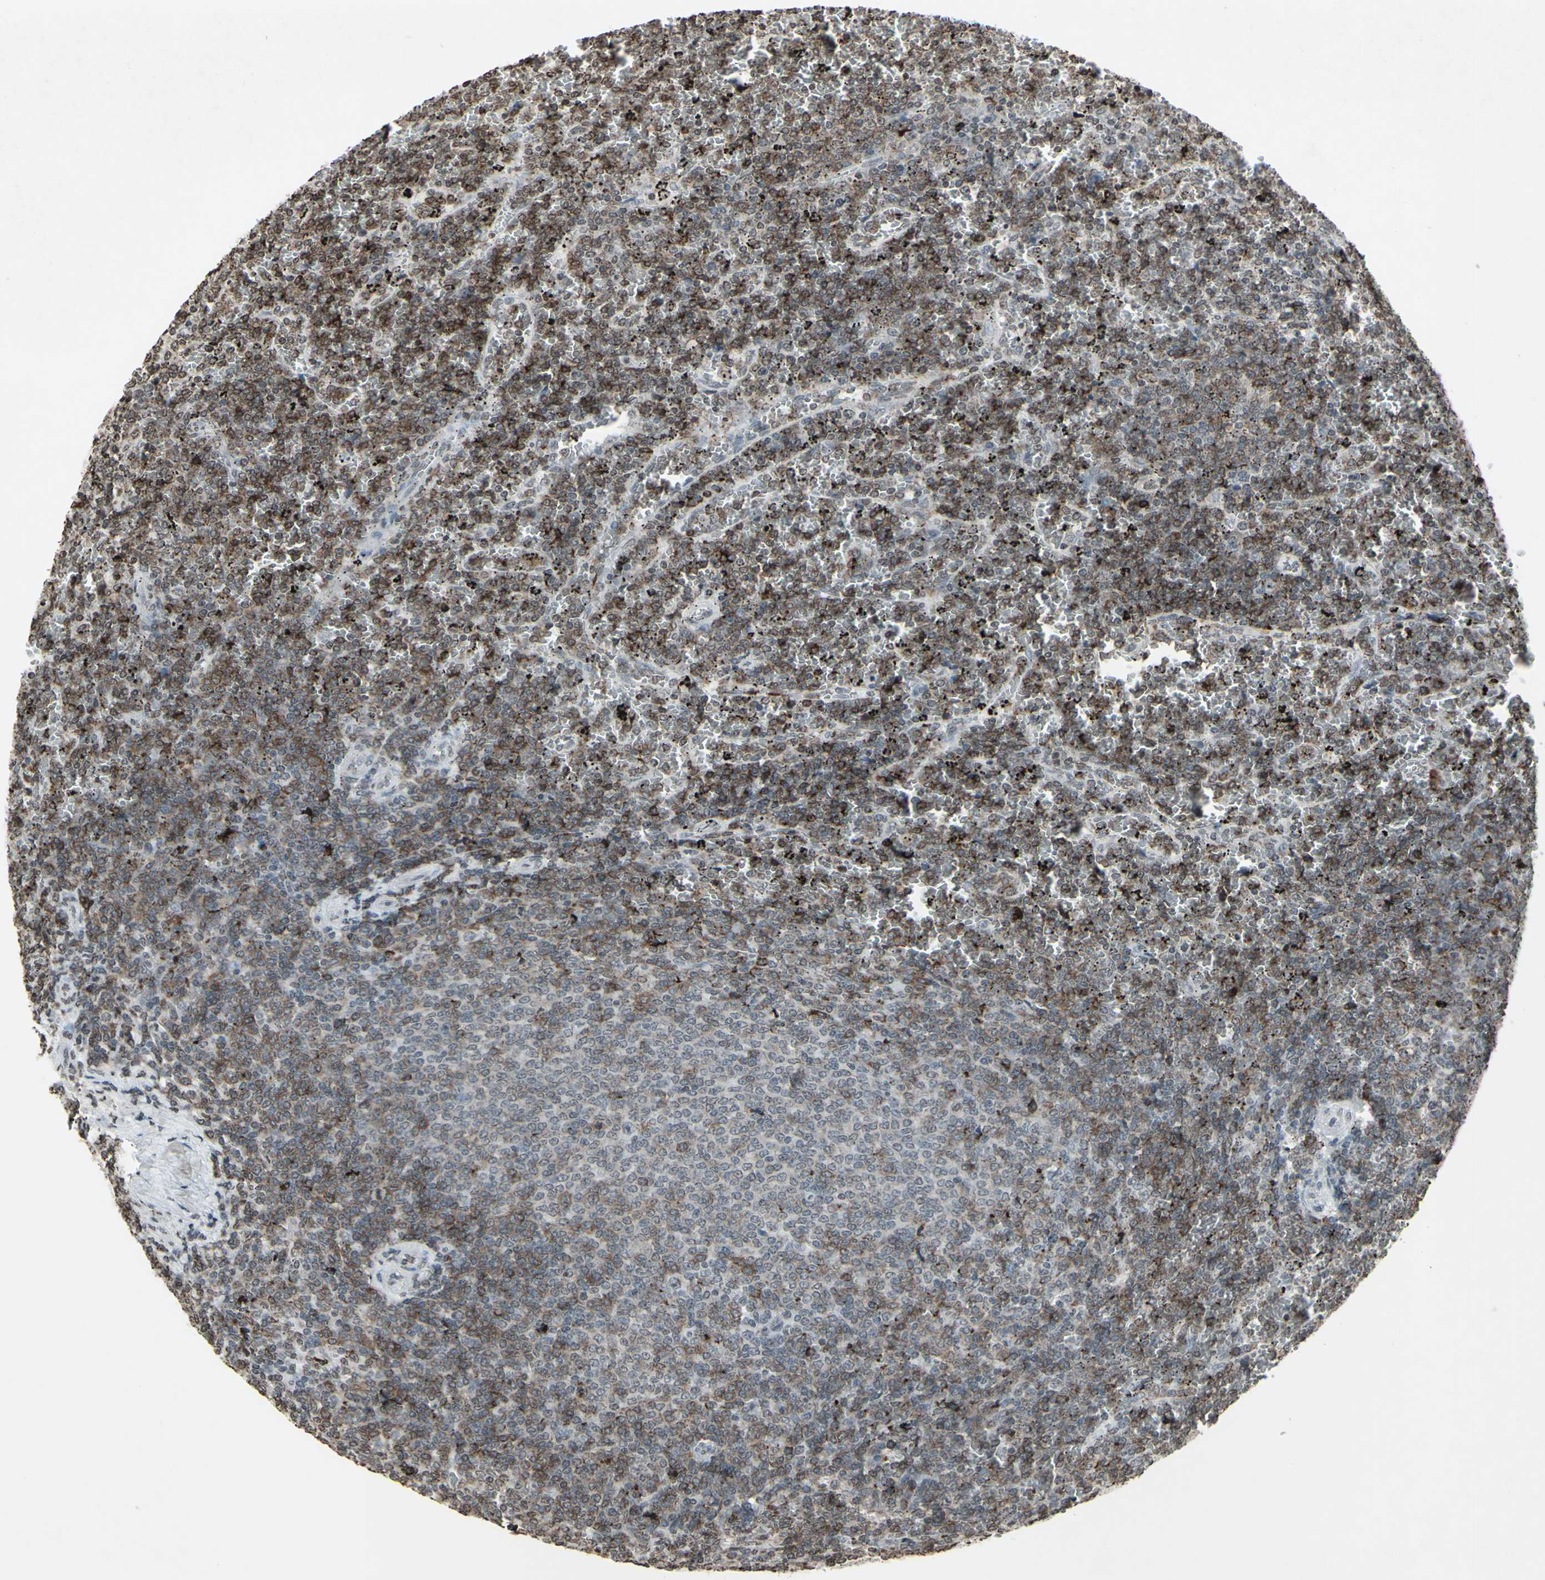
{"staining": {"intensity": "moderate", "quantity": "25%-75%", "location": "cytoplasmic/membranous"}, "tissue": "lymphoma", "cell_type": "Tumor cells", "image_type": "cancer", "snomed": [{"axis": "morphology", "description": "Malignant lymphoma, non-Hodgkin's type, Low grade"}, {"axis": "topography", "description": "Spleen"}], "caption": "The immunohistochemical stain highlights moderate cytoplasmic/membranous expression in tumor cells of lymphoma tissue.", "gene": "CD79B", "patient": {"sex": "female", "age": 77}}